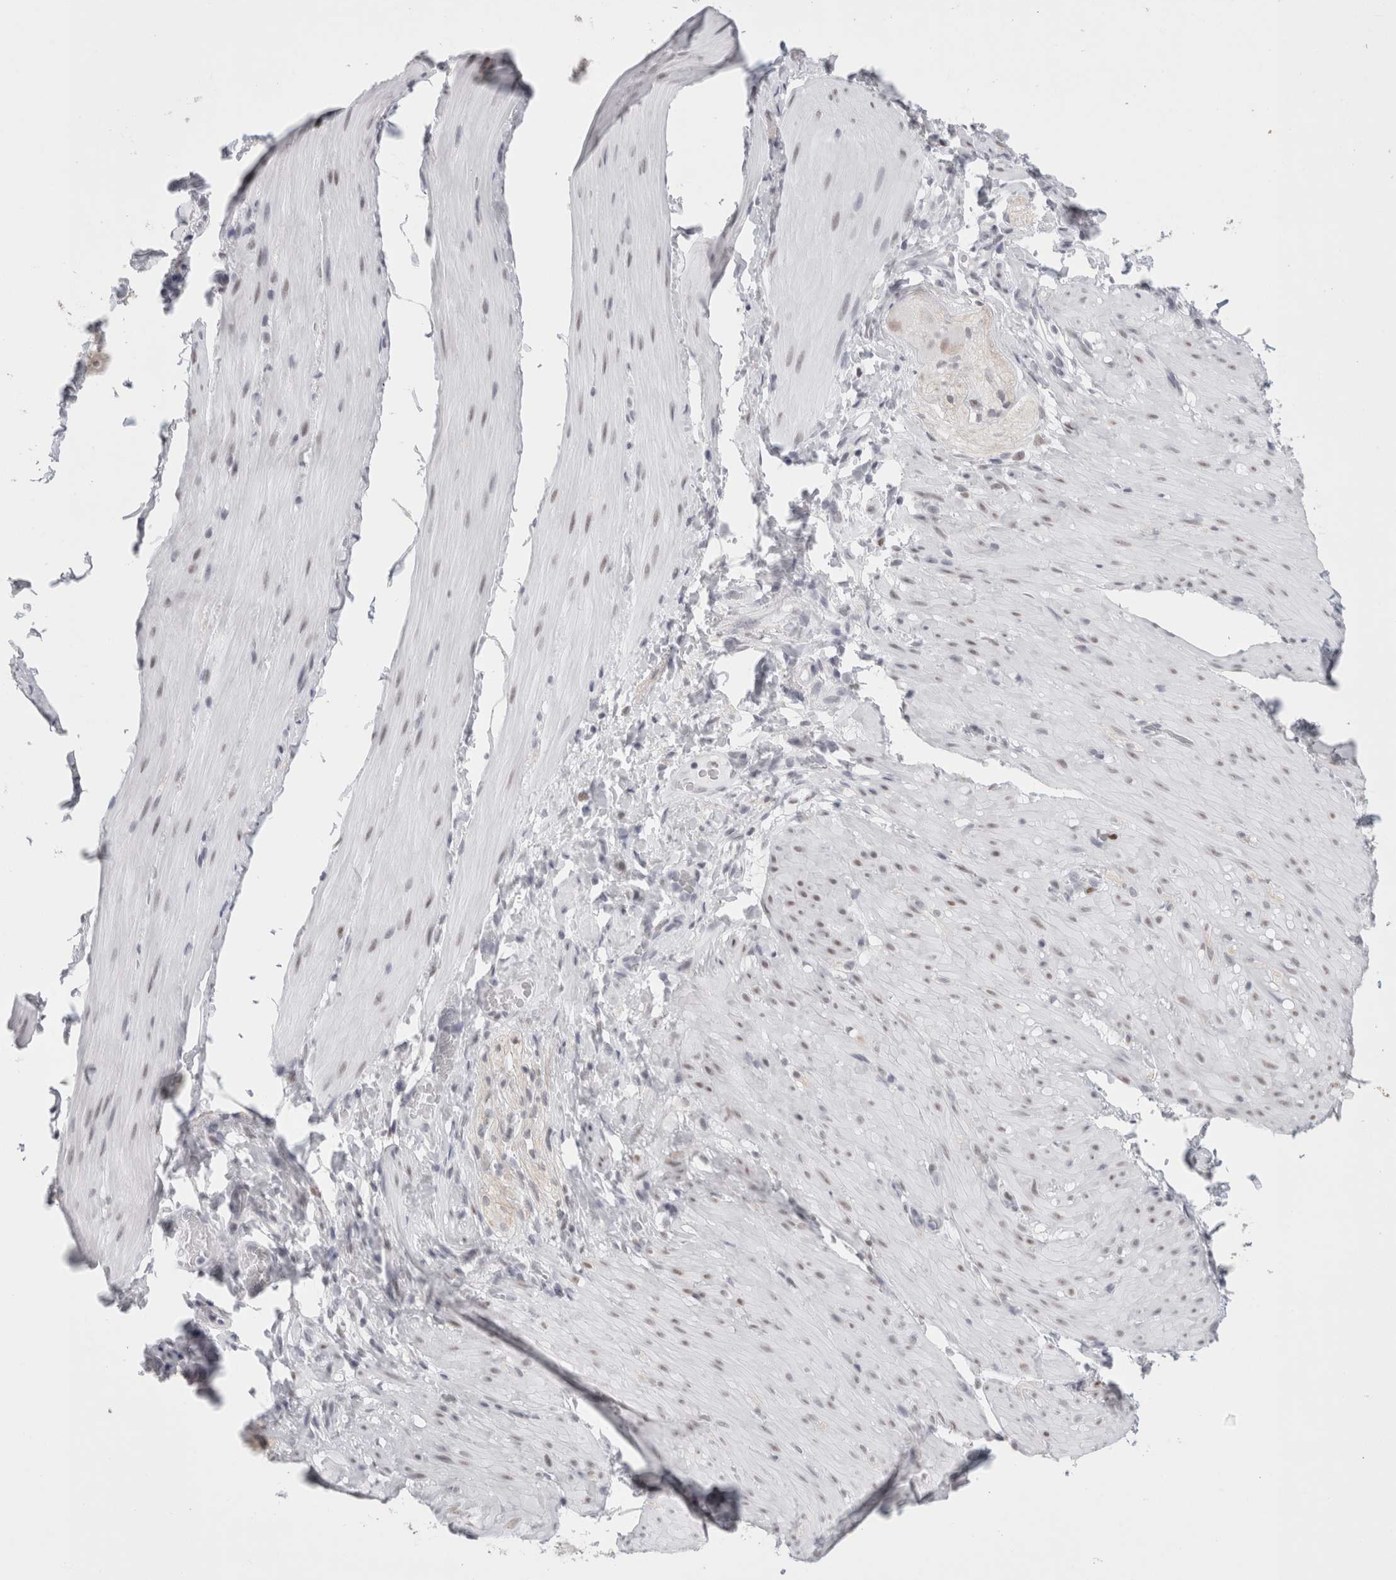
{"staining": {"intensity": "weak", "quantity": "<25%", "location": "nuclear"}, "tissue": "smooth muscle", "cell_type": "Smooth muscle cells", "image_type": "normal", "snomed": [{"axis": "morphology", "description": "Normal tissue, NOS"}, {"axis": "topography", "description": "Smooth muscle"}, {"axis": "topography", "description": "Small intestine"}], "caption": "DAB immunohistochemical staining of normal human smooth muscle displays no significant positivity in smooth muscle cells.", "gene": "SMARCC1", "patient": {"sex": "female", "age": 84}}